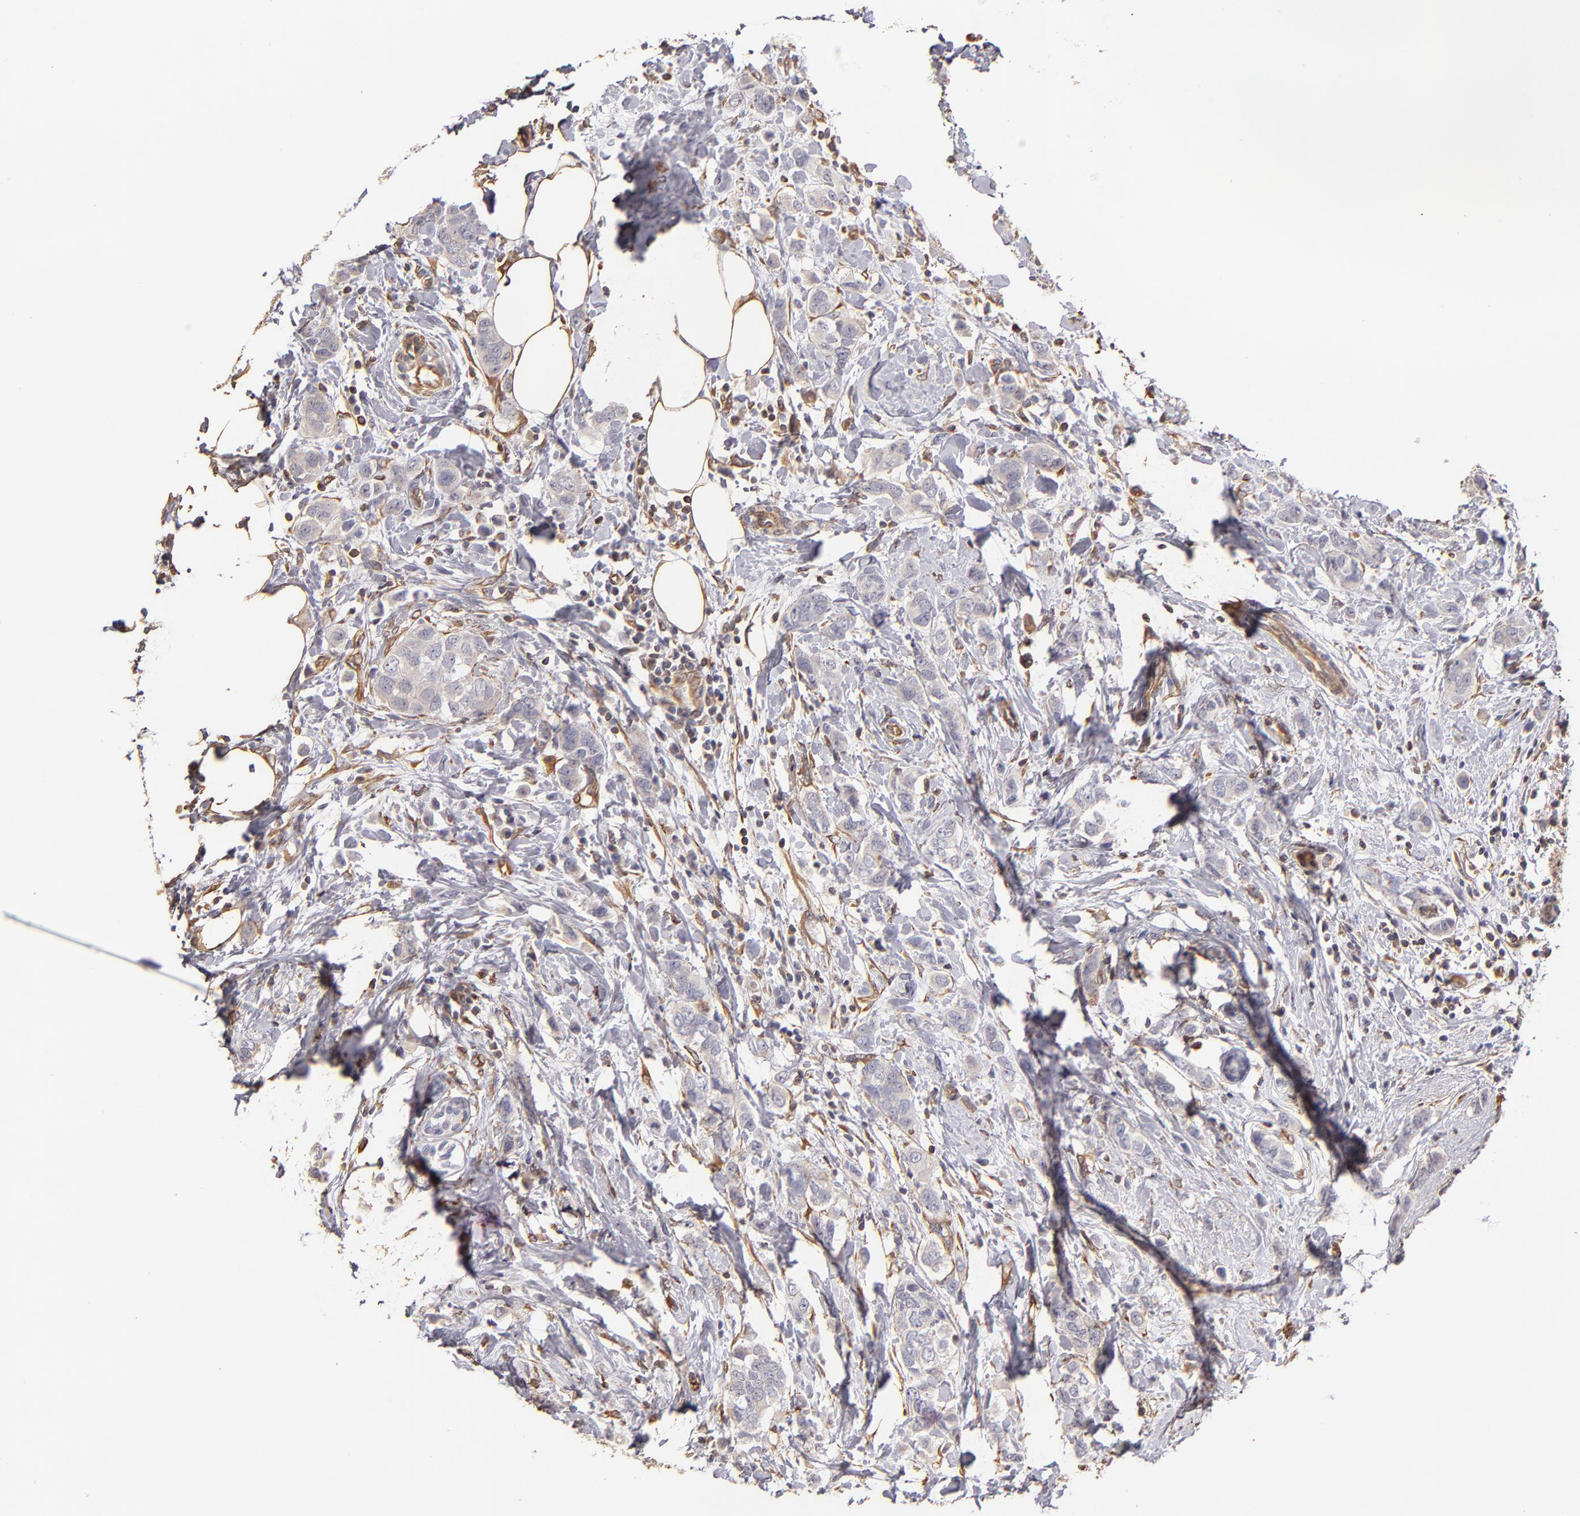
{"staining": {"intensity": "negative", "quantity": "none", "location": "none"}, "tissue": "breast cancer", "cell_type": "Tumor cells", "image_type": "cancer", "snomed": [{"axis": "morphology", "description": "Normal tissue, NOS"}, {"axis": "morphology", "description": "Duct carcinoma"}, {"axis": "topography", "description": "Breast"}], "caption": "Breast cancer was stained to show a protein in brown. There is no significant expression in tumor cells.", "gene": "ABCC1", "patient": {"sex": "female", "age": 50}}